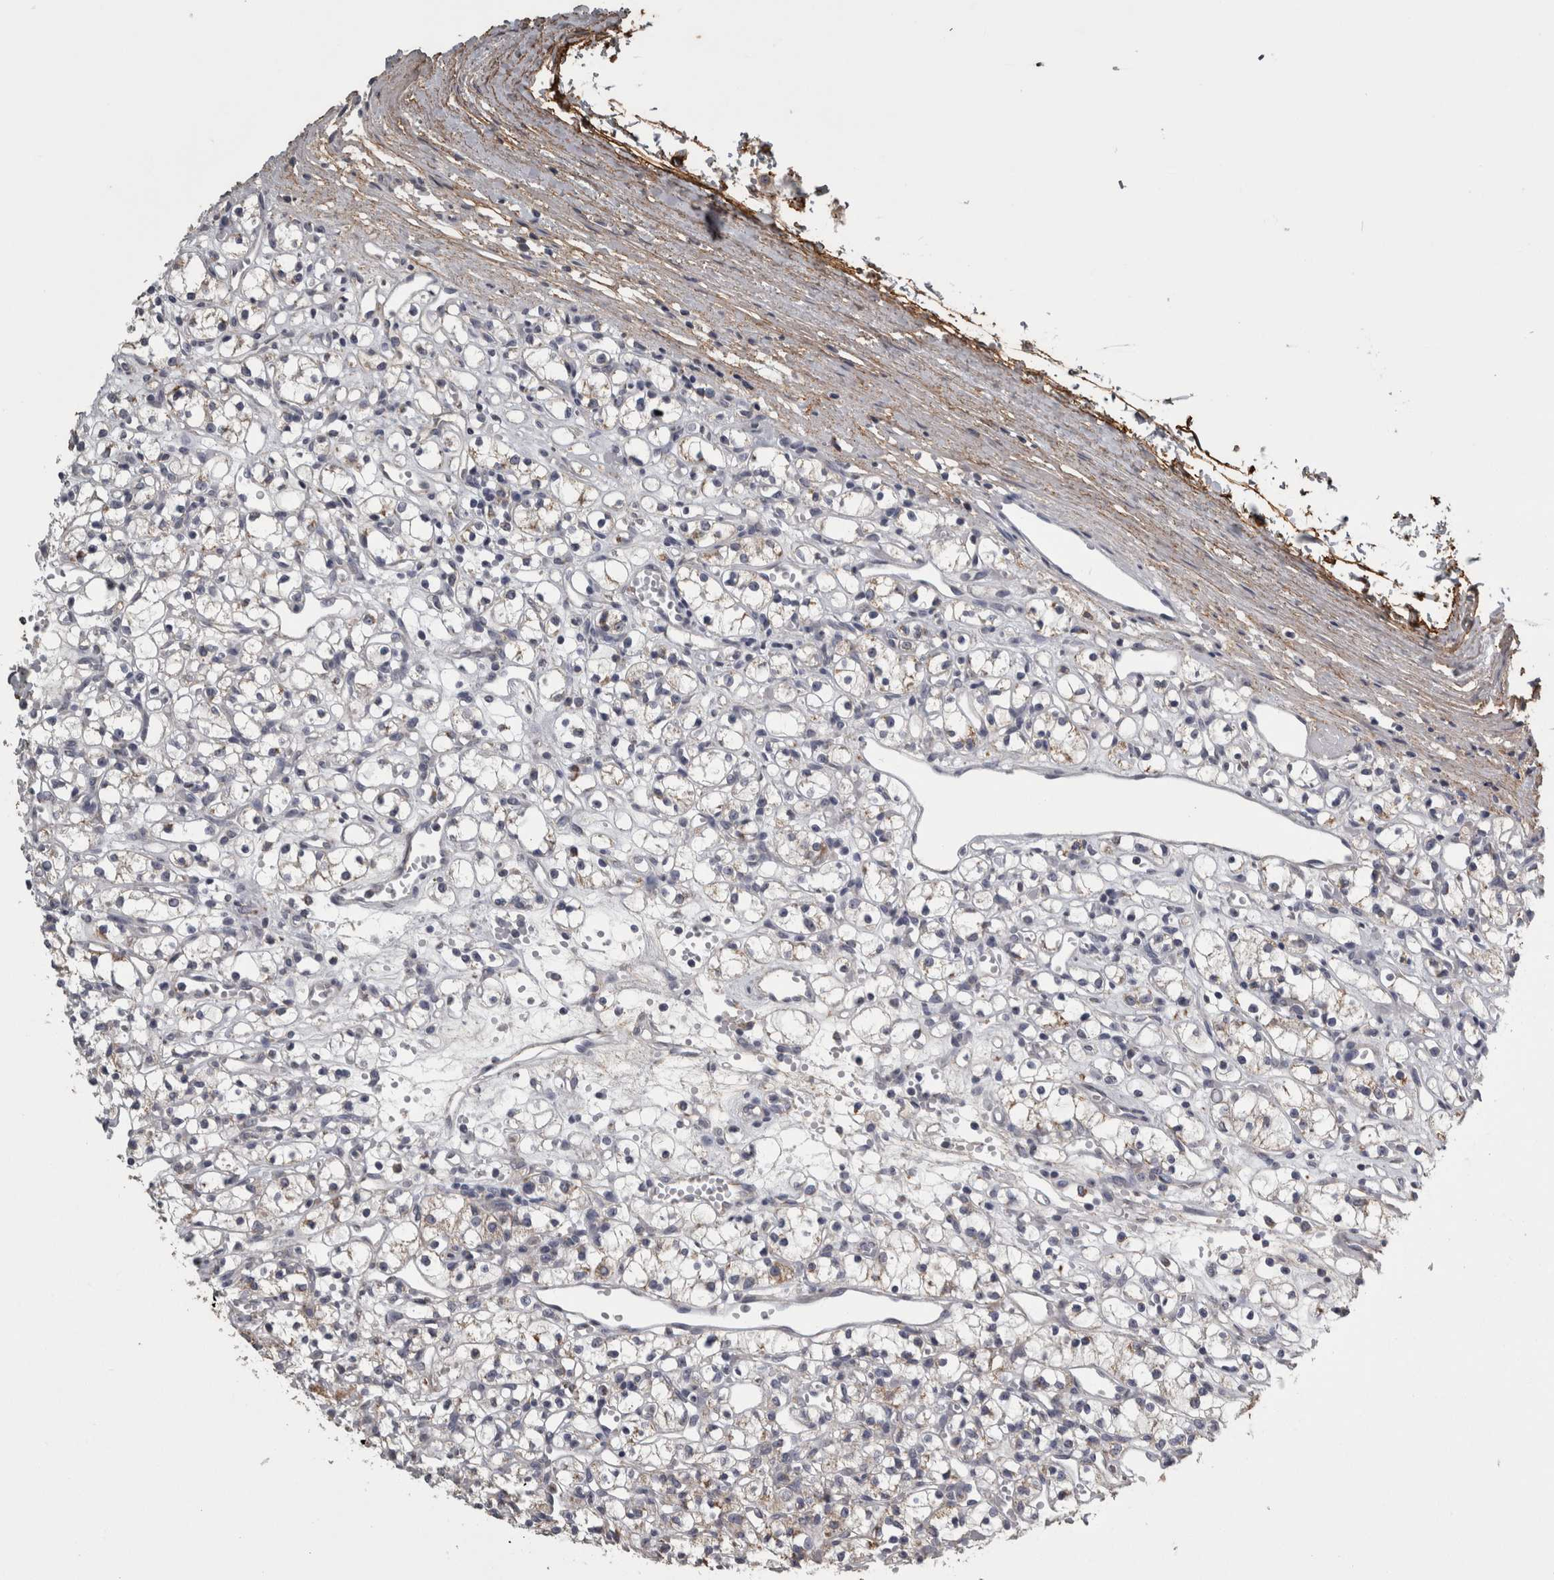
{"staining": {"intensity": "moderate", "quantity": "<25%", "location": "cytoplasmic/membranous"}, "tissue": "renal cancer", "cell_type": "Tumor cells", "image_type": "cancer", "snomed": [{"axis": "morphology", "description": "Adenocarcinoma, NOS"}, {"axis": "topography", "description": "Kidney"}], "caption": "A brown stain shows moderate cytoplasmic/membranous expression of a protein in human renal cancer (adenocarcinoma) tumor cells.", "gene": "FRK", "patient": {"sex": "female", "age": 59}}